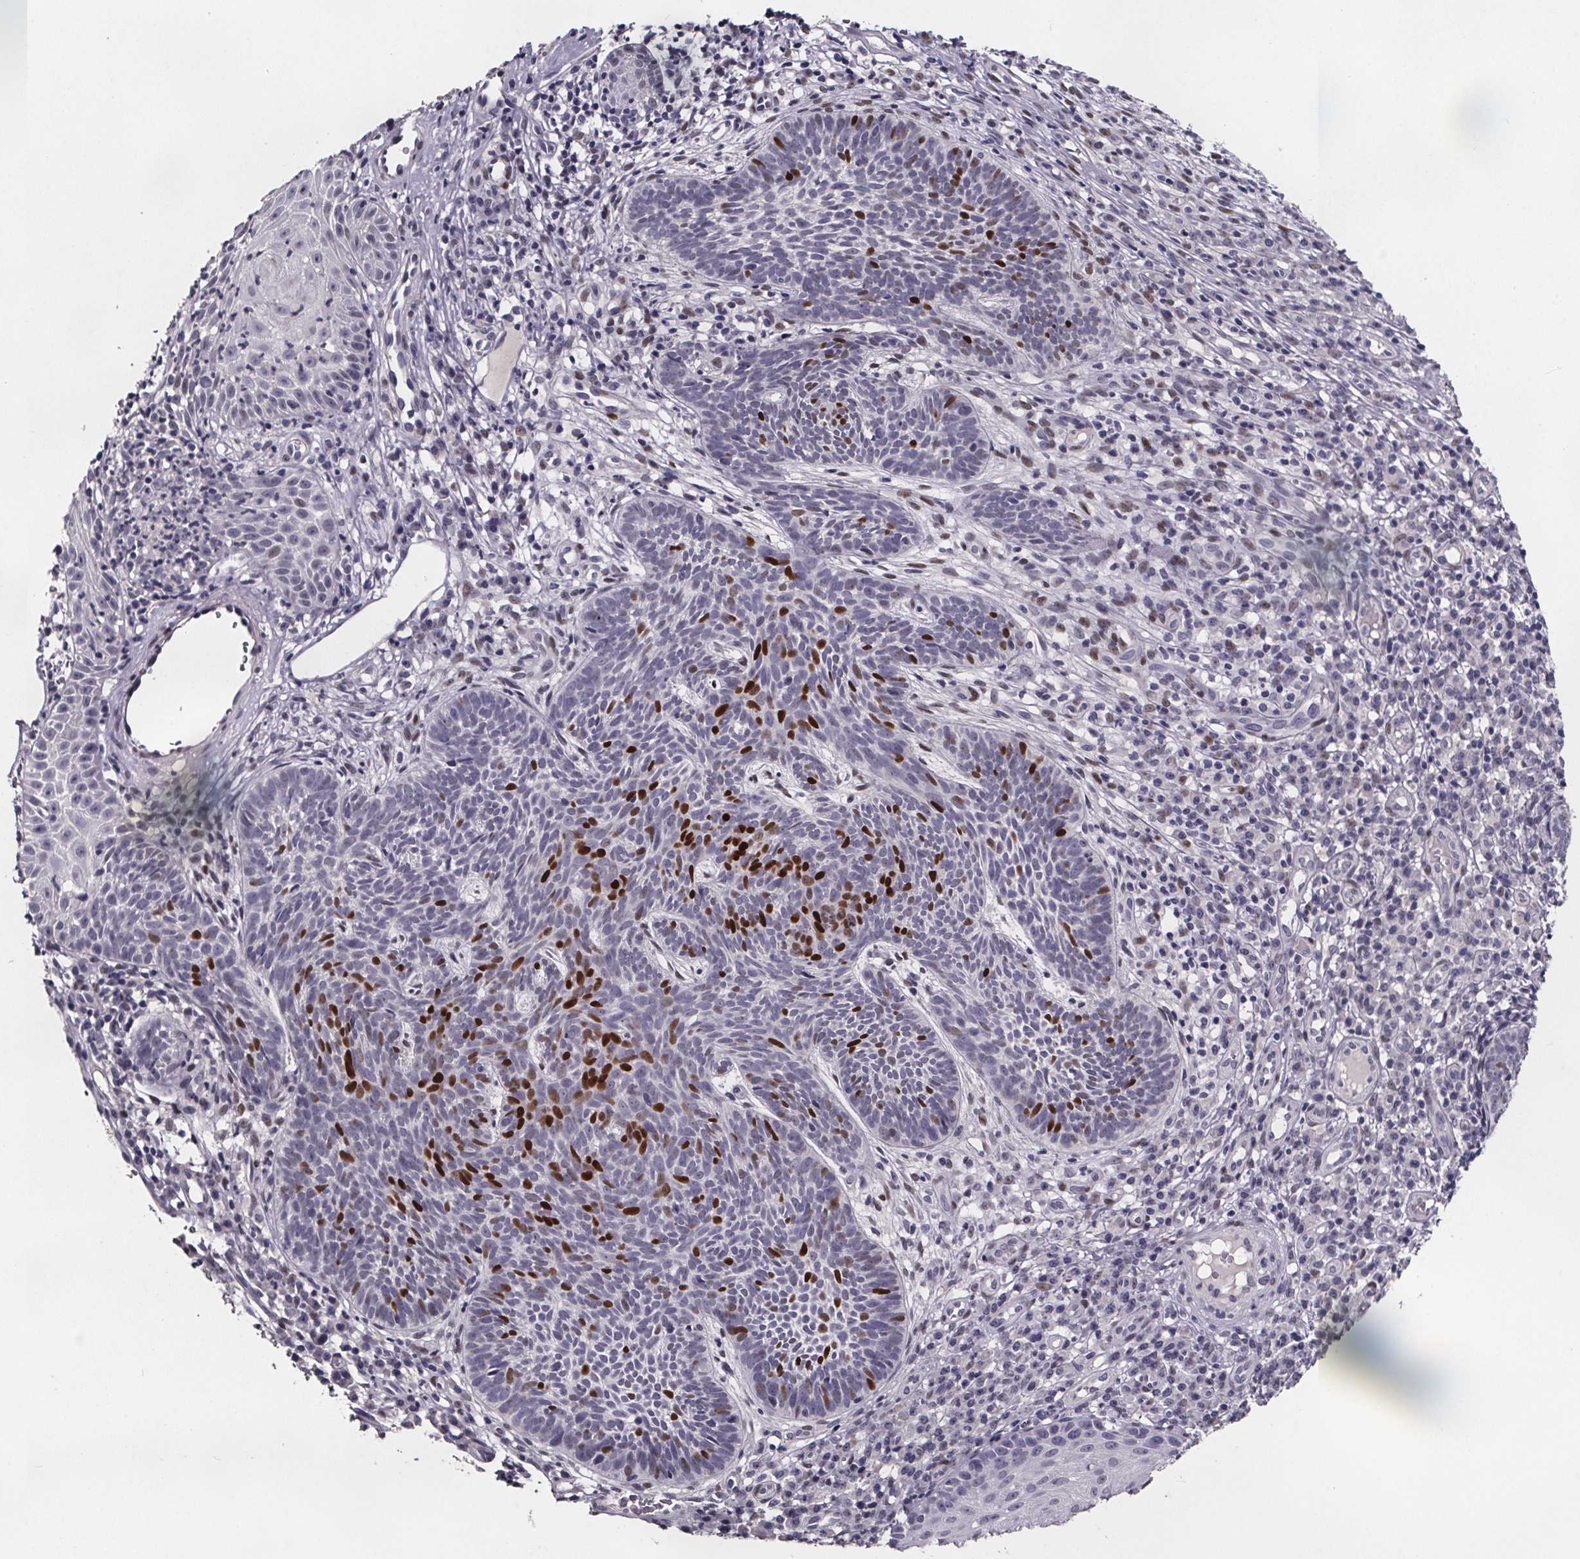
{"staining": {"intensity": "strong", "quantity": "<25%", "location": "nuclear"}, "tissue": "skin cancer", "cell_type": "Tumor cells", "image_type": "cancer", "snomed": [{"axis": "morphology", "description": "Basal cell carcinoma"}, {"axis": "topography", "description": "Skin"}], "caption": "Immunohistochemistry of skin basal cell carcinoma displays medium levels of strong nuclear staining in approximately <25% of tumor cells.", "gene": "AR", "patient": {"sex": "male", "age": 59}}